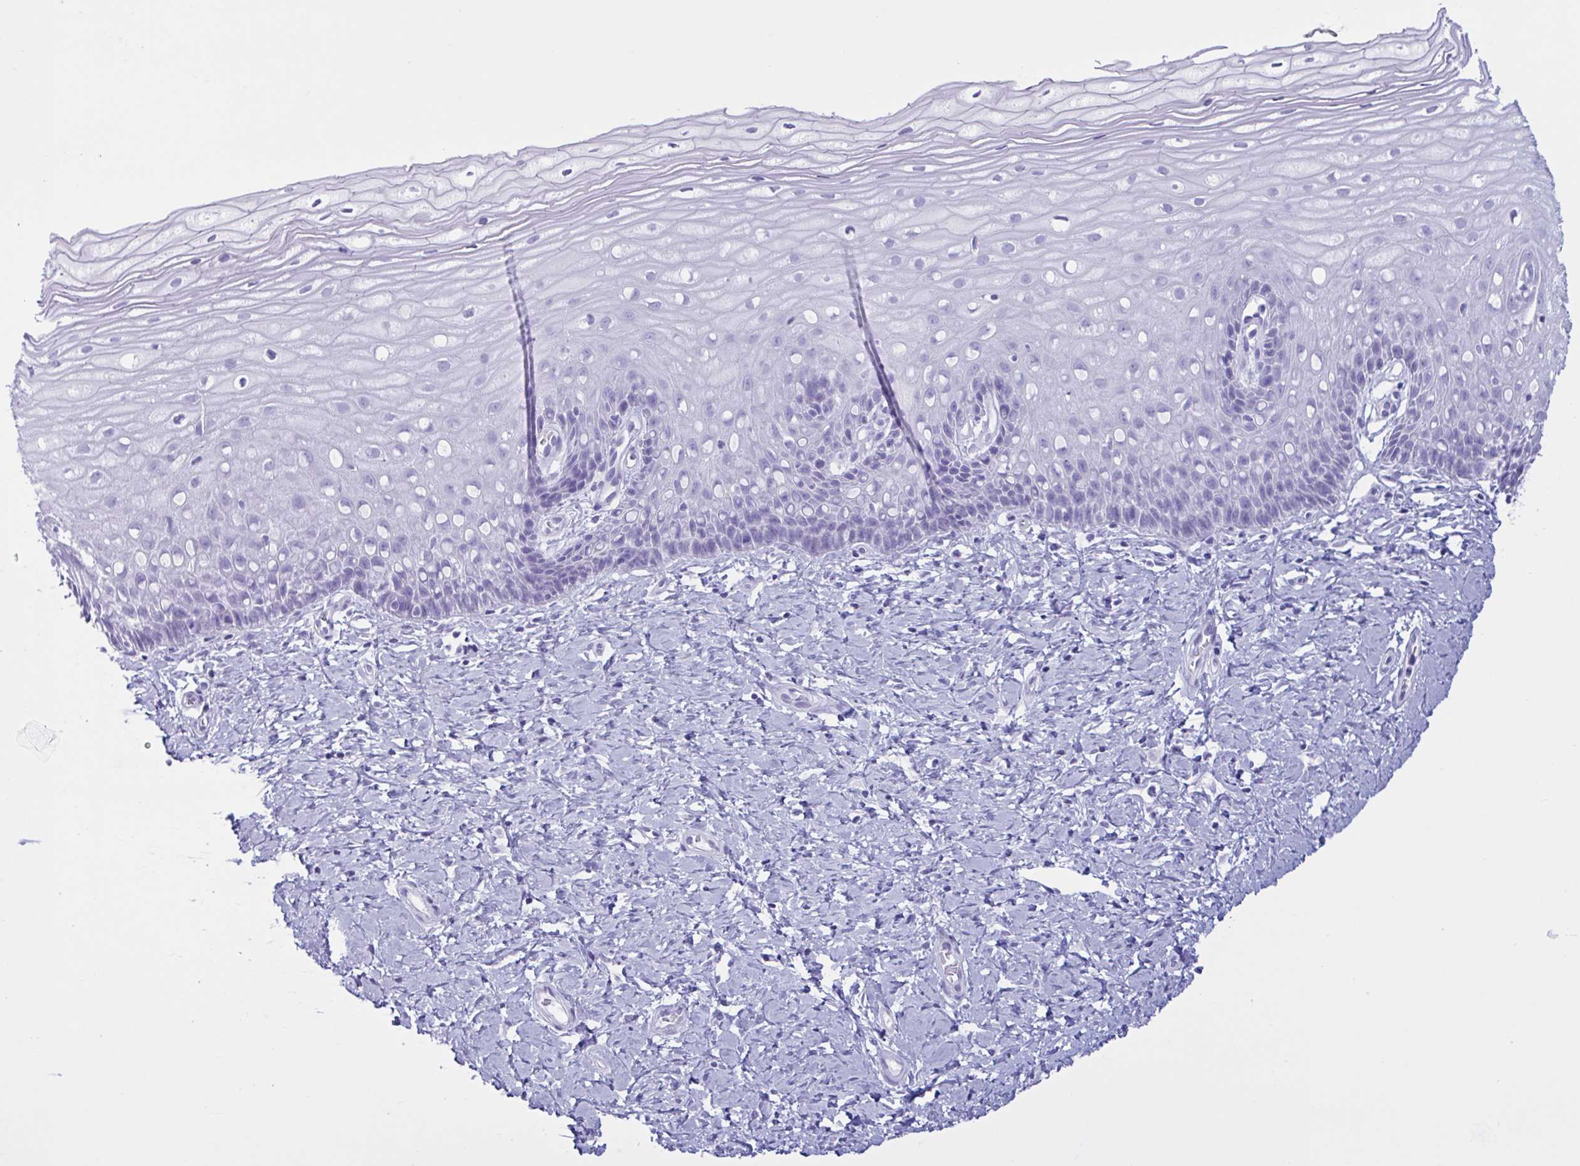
{"staining": {"intensity": "negative", "quantity": "none", "location": "none"}, "tissue": "cervix", "cell_type": "Glandular cells", "image_type": "normal", "snomed": [{"axis": "morphology", "description": "Normal tissue, NOS"}, {"axis": "topography", "description": "Cervix"}], "caption": "The micrograph shows no significant positivity in glandular cells of cervix.", "gene": "MRGPRG", "patient": {"sex": "female", "age": 37}}